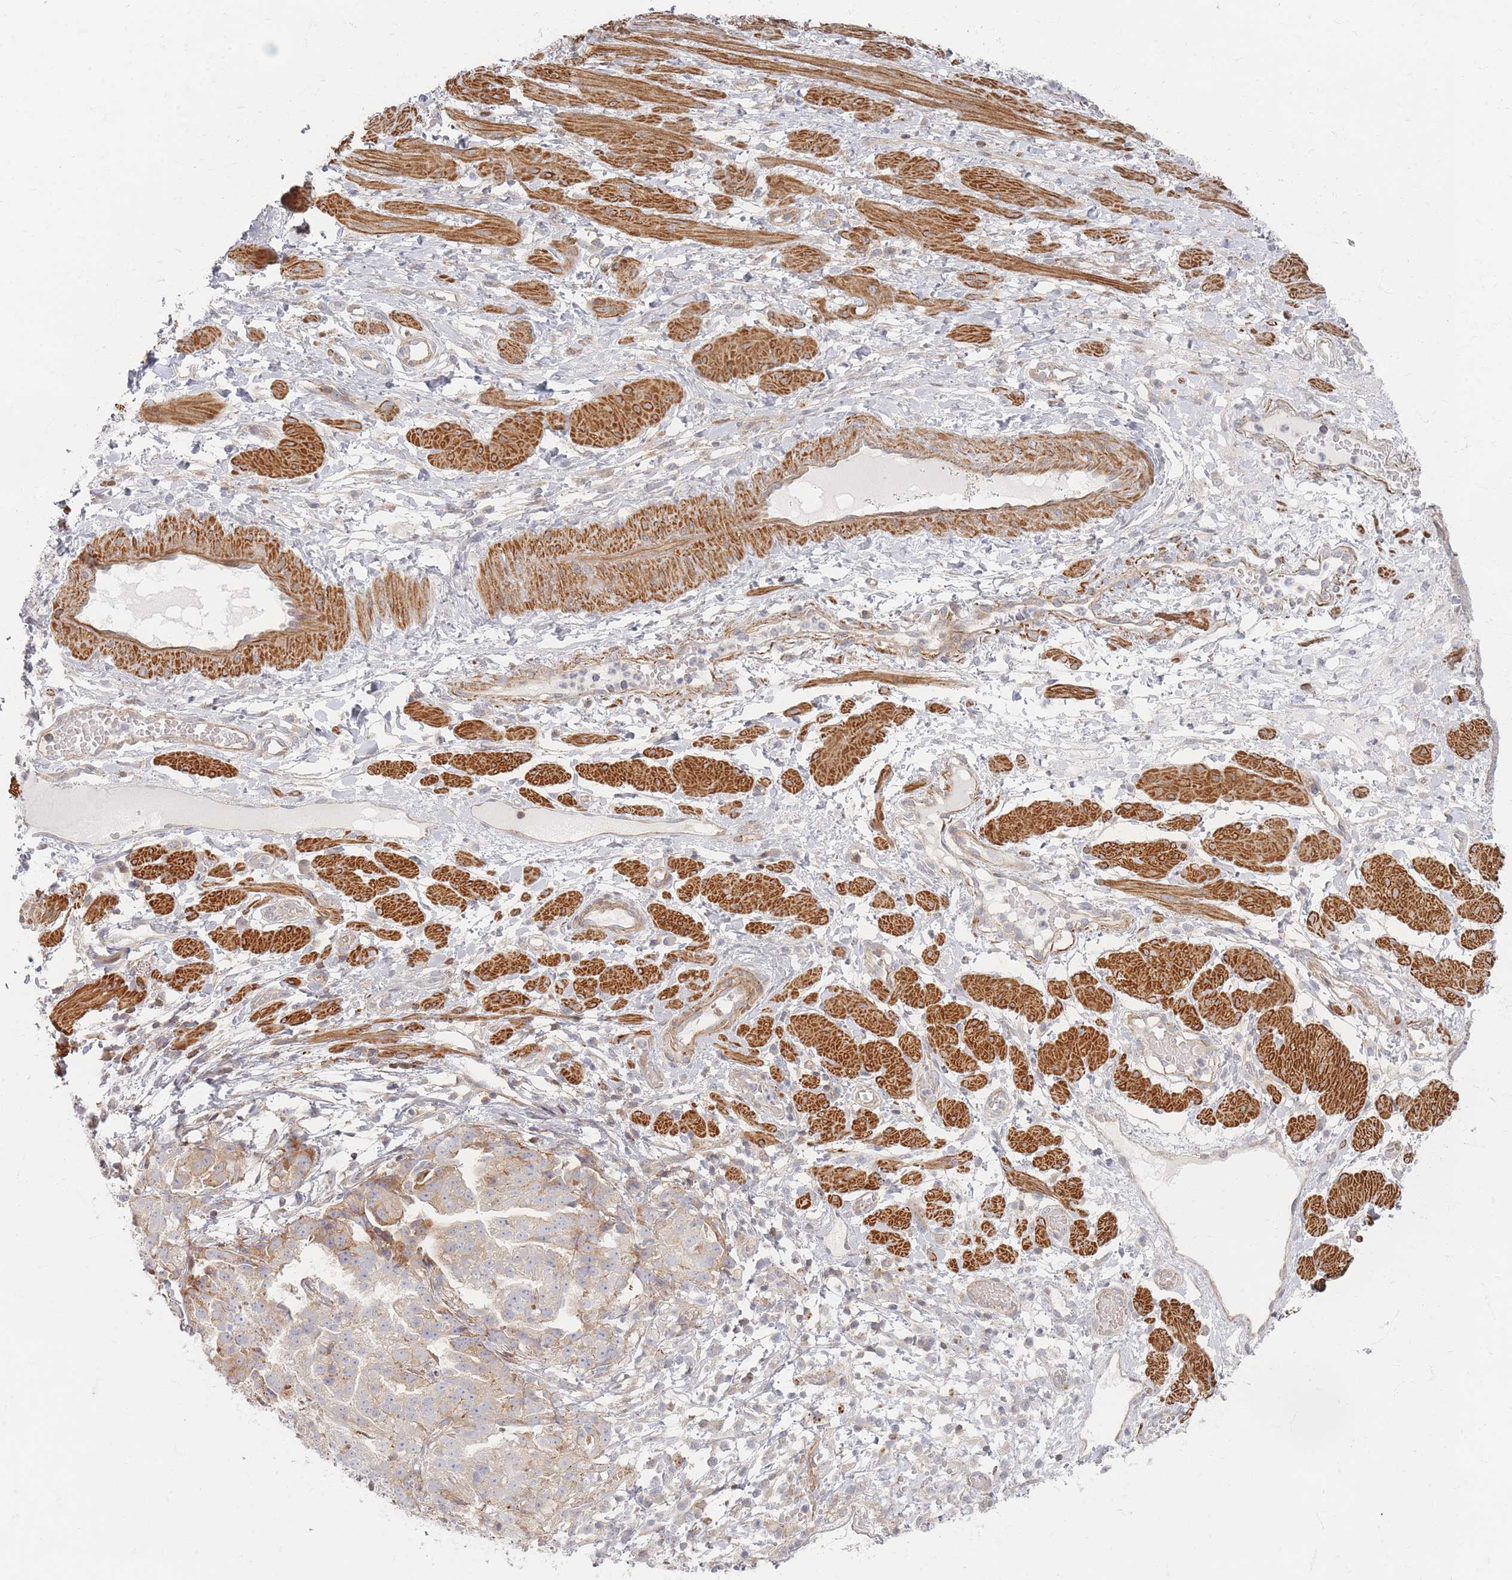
{"staining": {"intensity": "weak", "quantity": "25%-75%", "location": "cytoplasmic/membranous"}, "tissue": "ovarian cancer", "cell_type": "Tumor cells", "image_type": "cancer", "snomed": [{"axis": "morphology", "description": "Cystadenocarcinoma, serous, NOS"}, {"axis": "topography", "description": "Ovary"}], "caption": "About 25%-75% of tumor cells in human ovarian cancer exhibit weak cytoplasmic/membranous protein expression as visualized by brown immunohistochemical staining.", "gene": "ZNF852", "patient": {"sex": "female", "age": 58}}